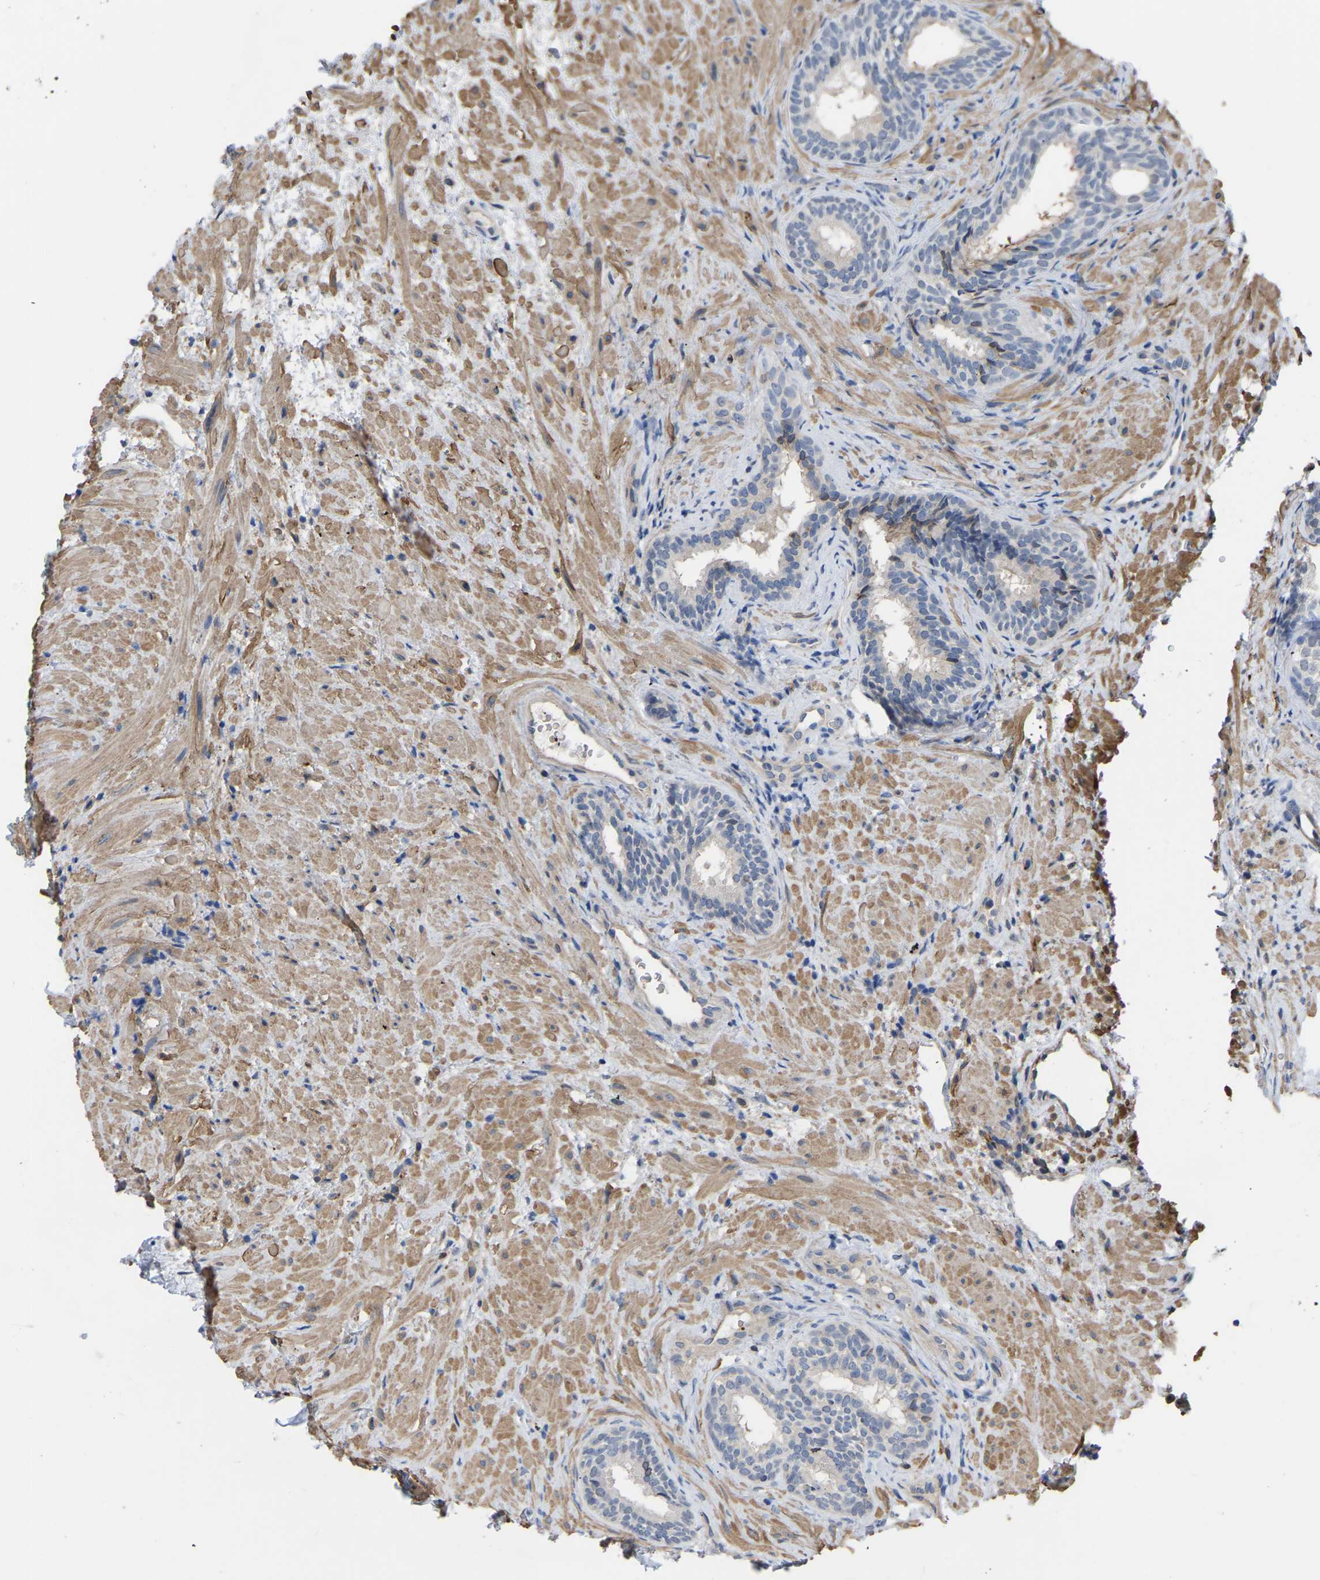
{"staining": {"intensity": "weak", "quantity": "<25%", "location": "cytoplasmic/membranous"}, "tissue": "prostate", "cell_type": "Glandular cells", "image_type": "normal", "snomed": [{"axis": "morphology", "description": "Normal tissue, NOS"}, {"axis": "topography", "description": "Prostate"}], "caption": "This is a photomicrograph of immunohistochemistry staining of unremarkable prostate, which shows no positivity in glandular cells. Brightfield microscopy of immunohistochemistry (IHC) stained with DAB (brown) and hematoxylin (blue), captured at high magnification.", "gene": "ZNF449", "patient": {"sex": "male", "age": 76}}